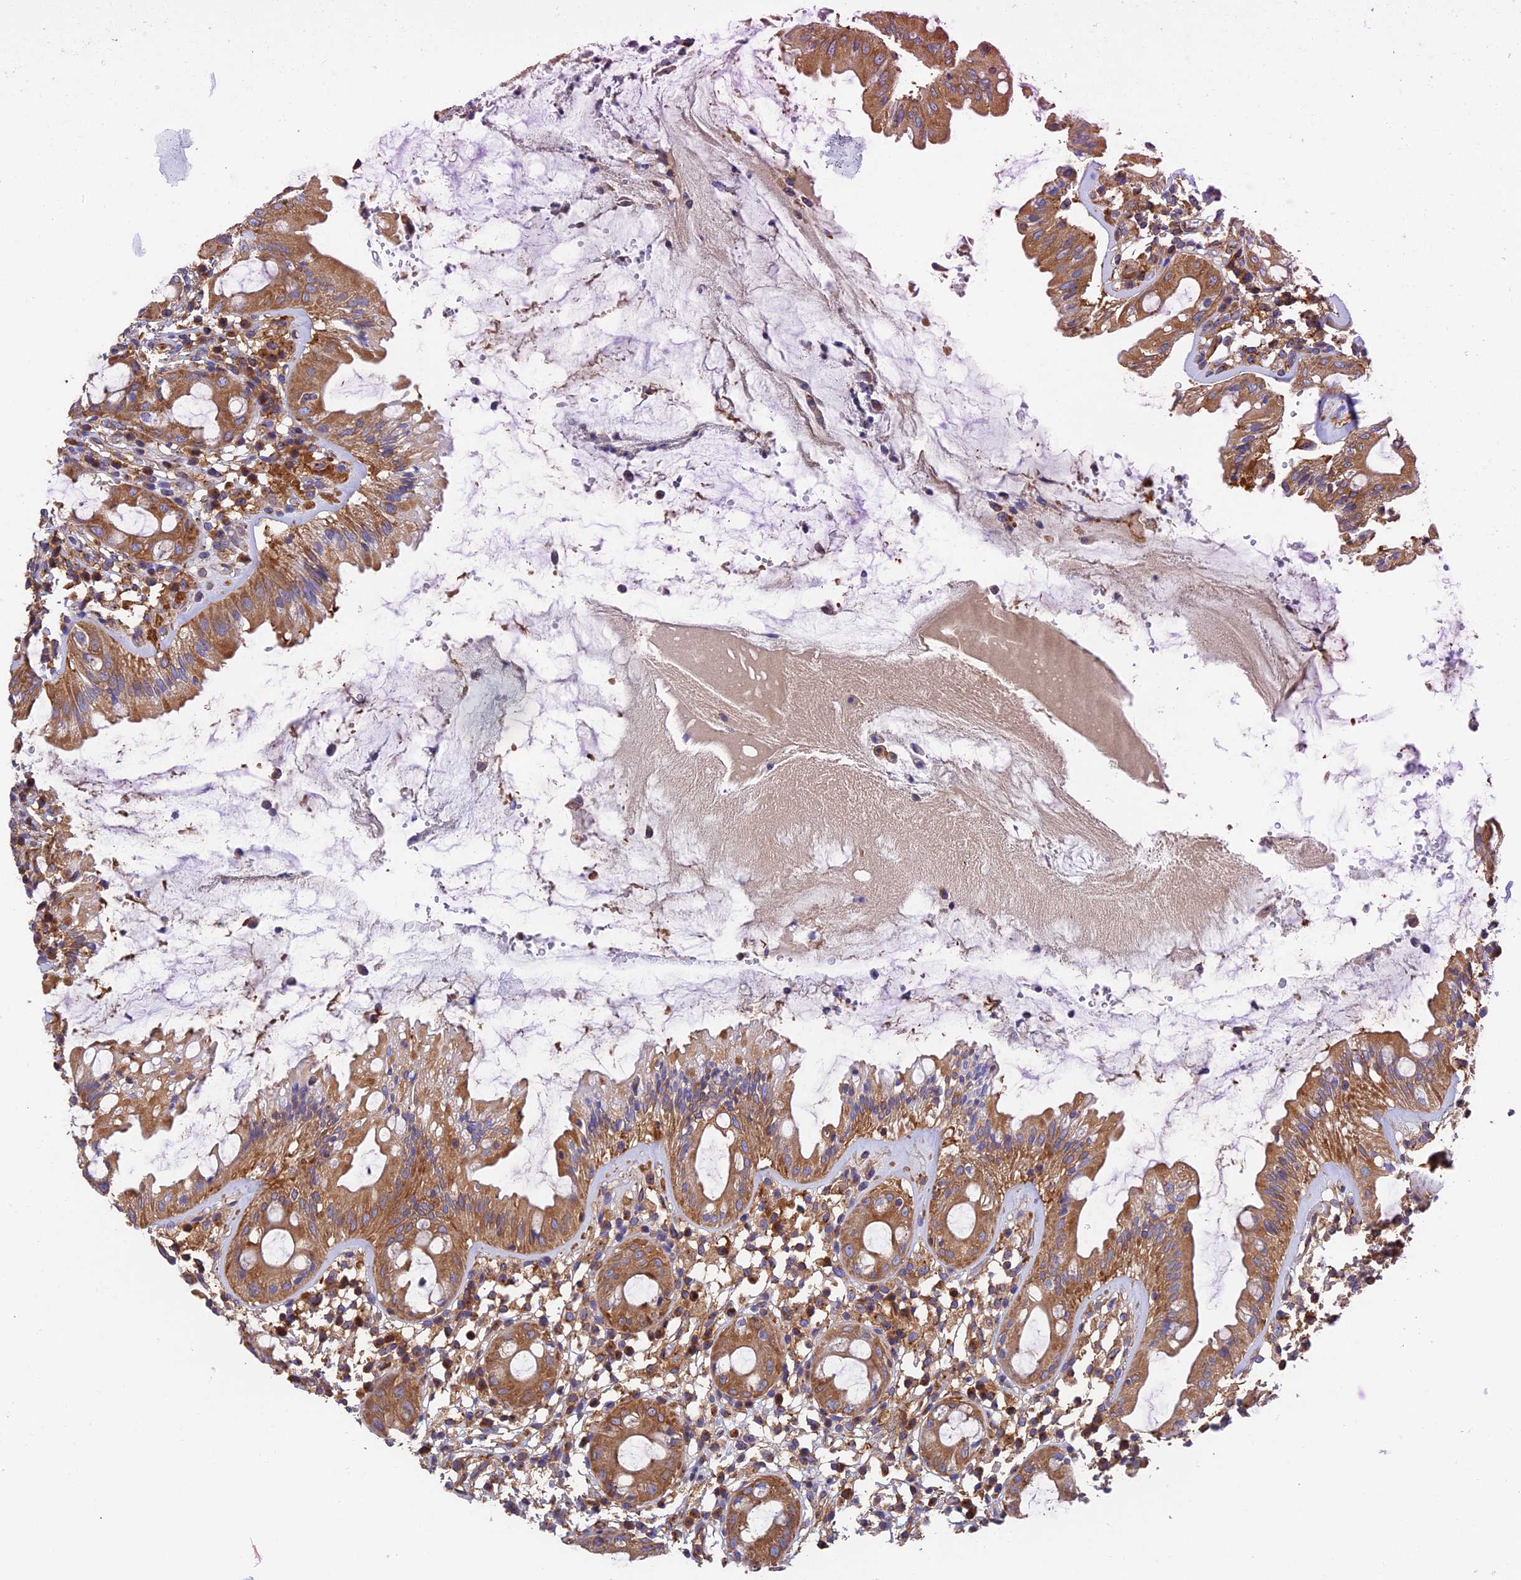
{"staining": {"intensity": "moderate", "quantity": ">75%", "location": "cytoplasmic/membranous"}, "tissue": "rectum", "cell_type": "Glandular cells", "image_type": "normal", "snomed": [{"axis": "morphology", "description": "Normal tissue, NOS"}, {"axis": "topography", "description": "Rectum"}], "caption": "This histopathology image demonstrates benign rectum stained with IHC to label a protein in brown. The cytoplasmic/membranous of glandular cells show moderate positivity for the protein. Nuclei are counter-stained blue.", "gene": "DCTN2", "patient": {"sex": "female", "age": 57}}